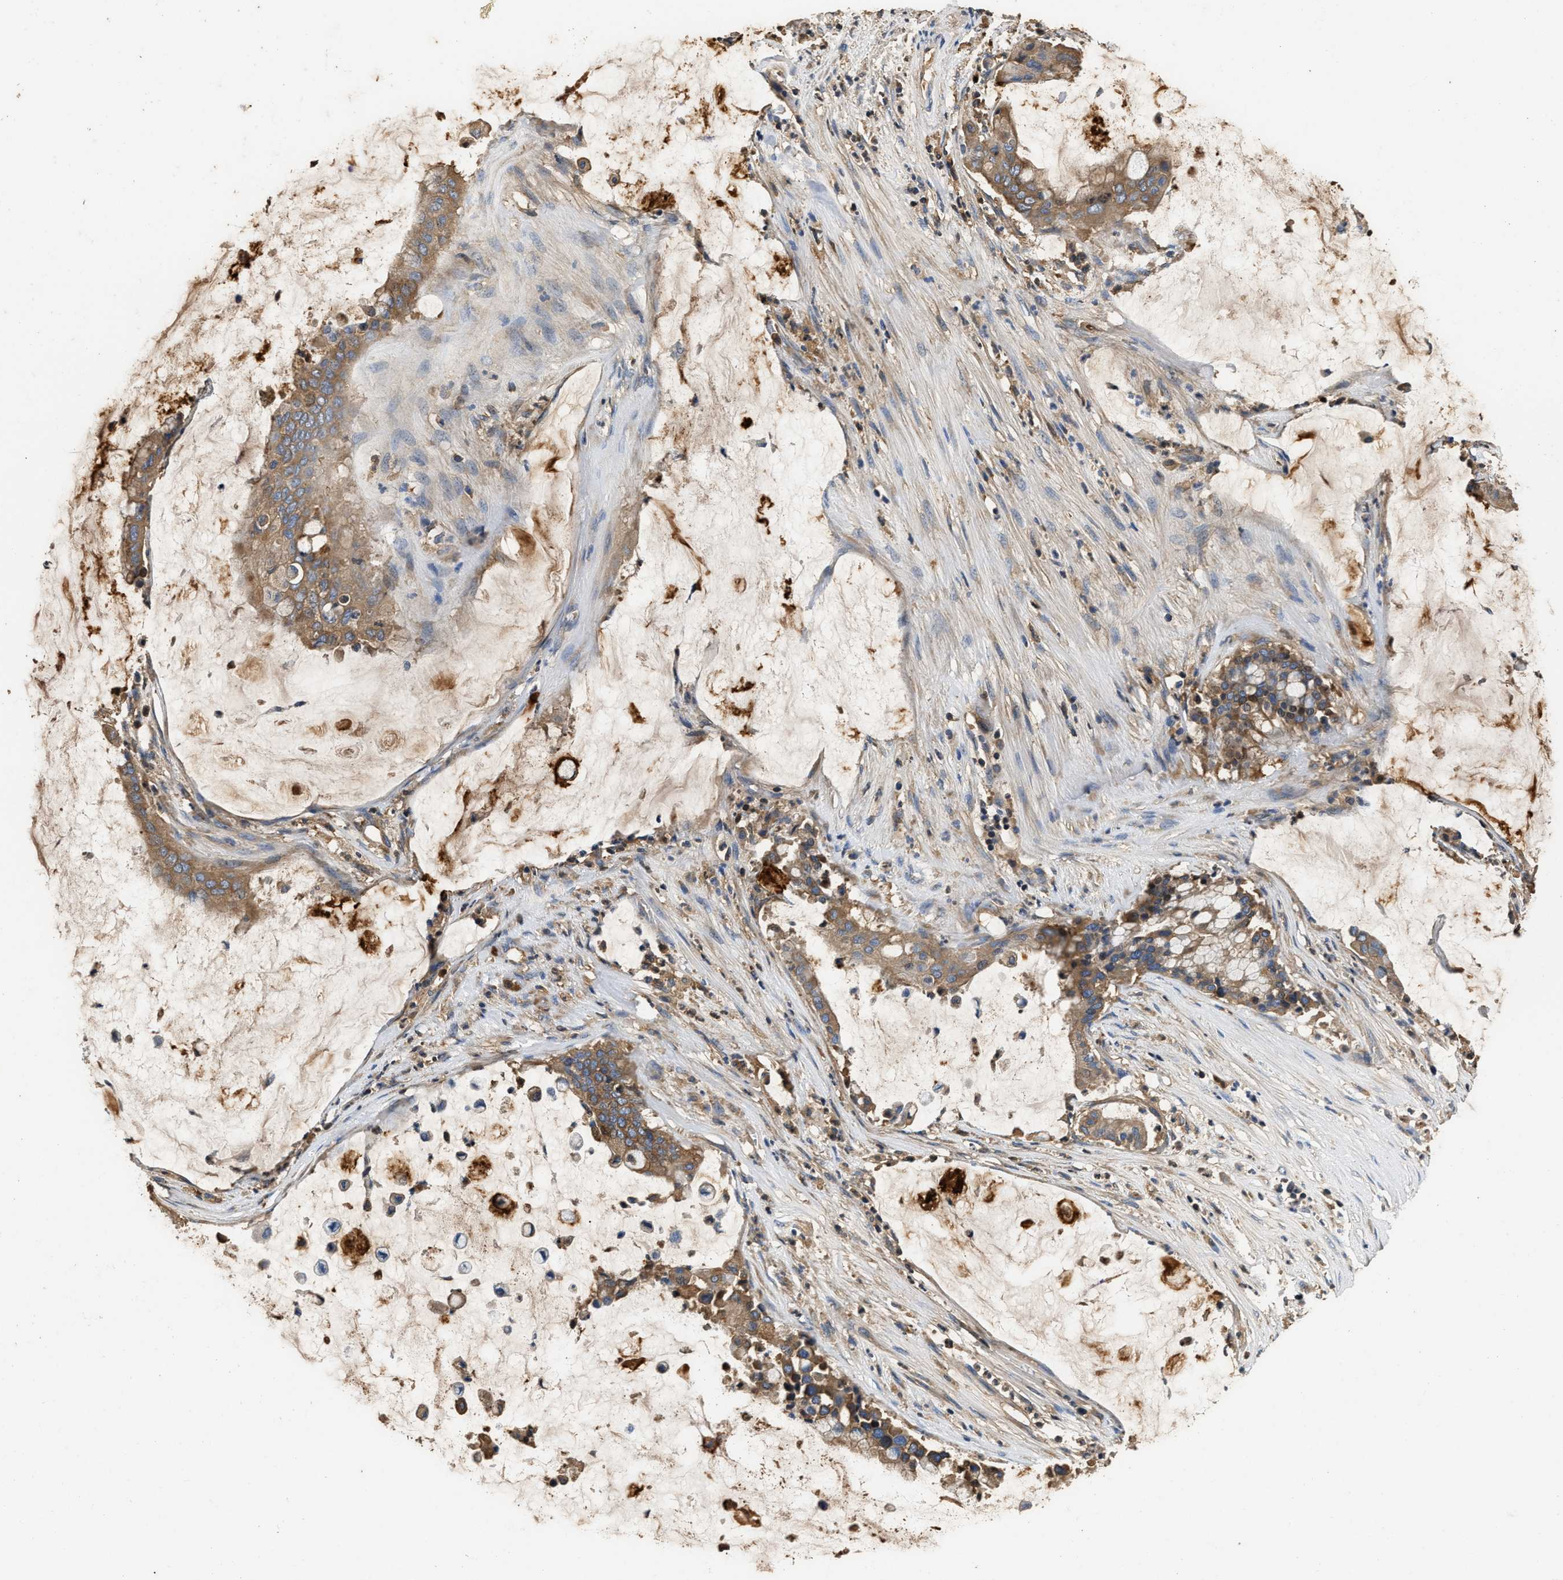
{"staining": {"intensity": "moderate", "quantity": ">75%", "location": "cytoplasmic/membranous"}, "tissue": "pancreatic cancer", "cell_type": "Tumor cells", "image_type": "cancer", "snomed": [{"axis": "morphology", "description": "Adenocarcinoma, NOS"}, {"axis": "topography", "description": "Pancreas"}], "caption": "Protein expression analysis of pancreatic cancer reveals moderate cytoplasmic/membranous staining in approximately >75% of tumor cells.", "gene": "C3", "patient": {"sex": "male", "age": 41}}